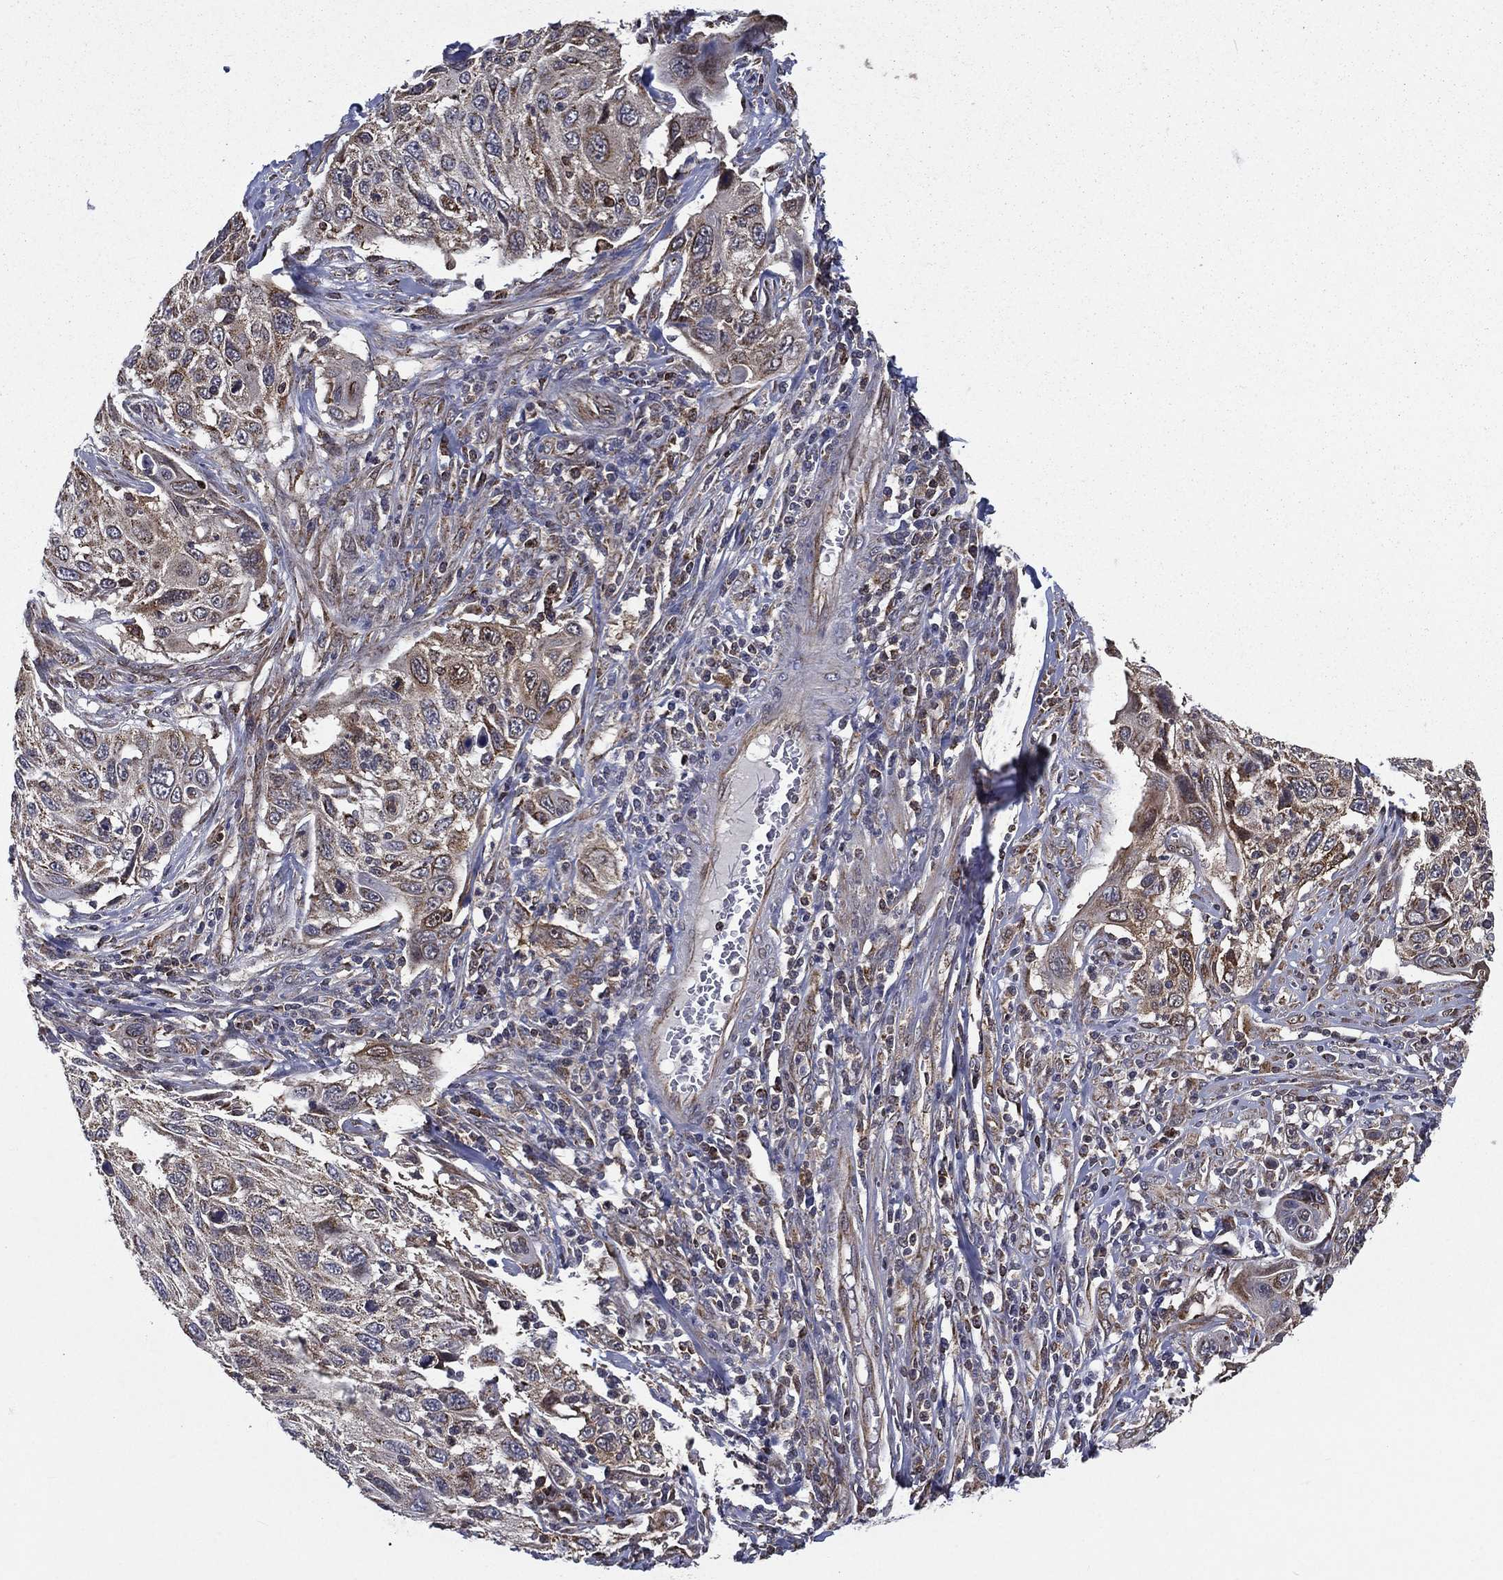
{"staining": {"intensity": "moderate", "quantity": "<25%", "location": "cytoplasmic/membranous"}, "tissue": "cervical cancer", "cell_type": "Tumor cells", "image_type": "cancer", "snomed": [{"axis": "morphology", "description": "Squamous cell carcinoma, NOS"}, {"axis": "topography", "description": "Cervix"}], "caption": "The photomicrograph displays a brown stain indicating the presence of a protein in the cytoplasmic/membranous of tumor cells in squamous cell carcinoma (cervical).", "gene": "RIGI", "patient": {"sex": "female", "age": 70}}